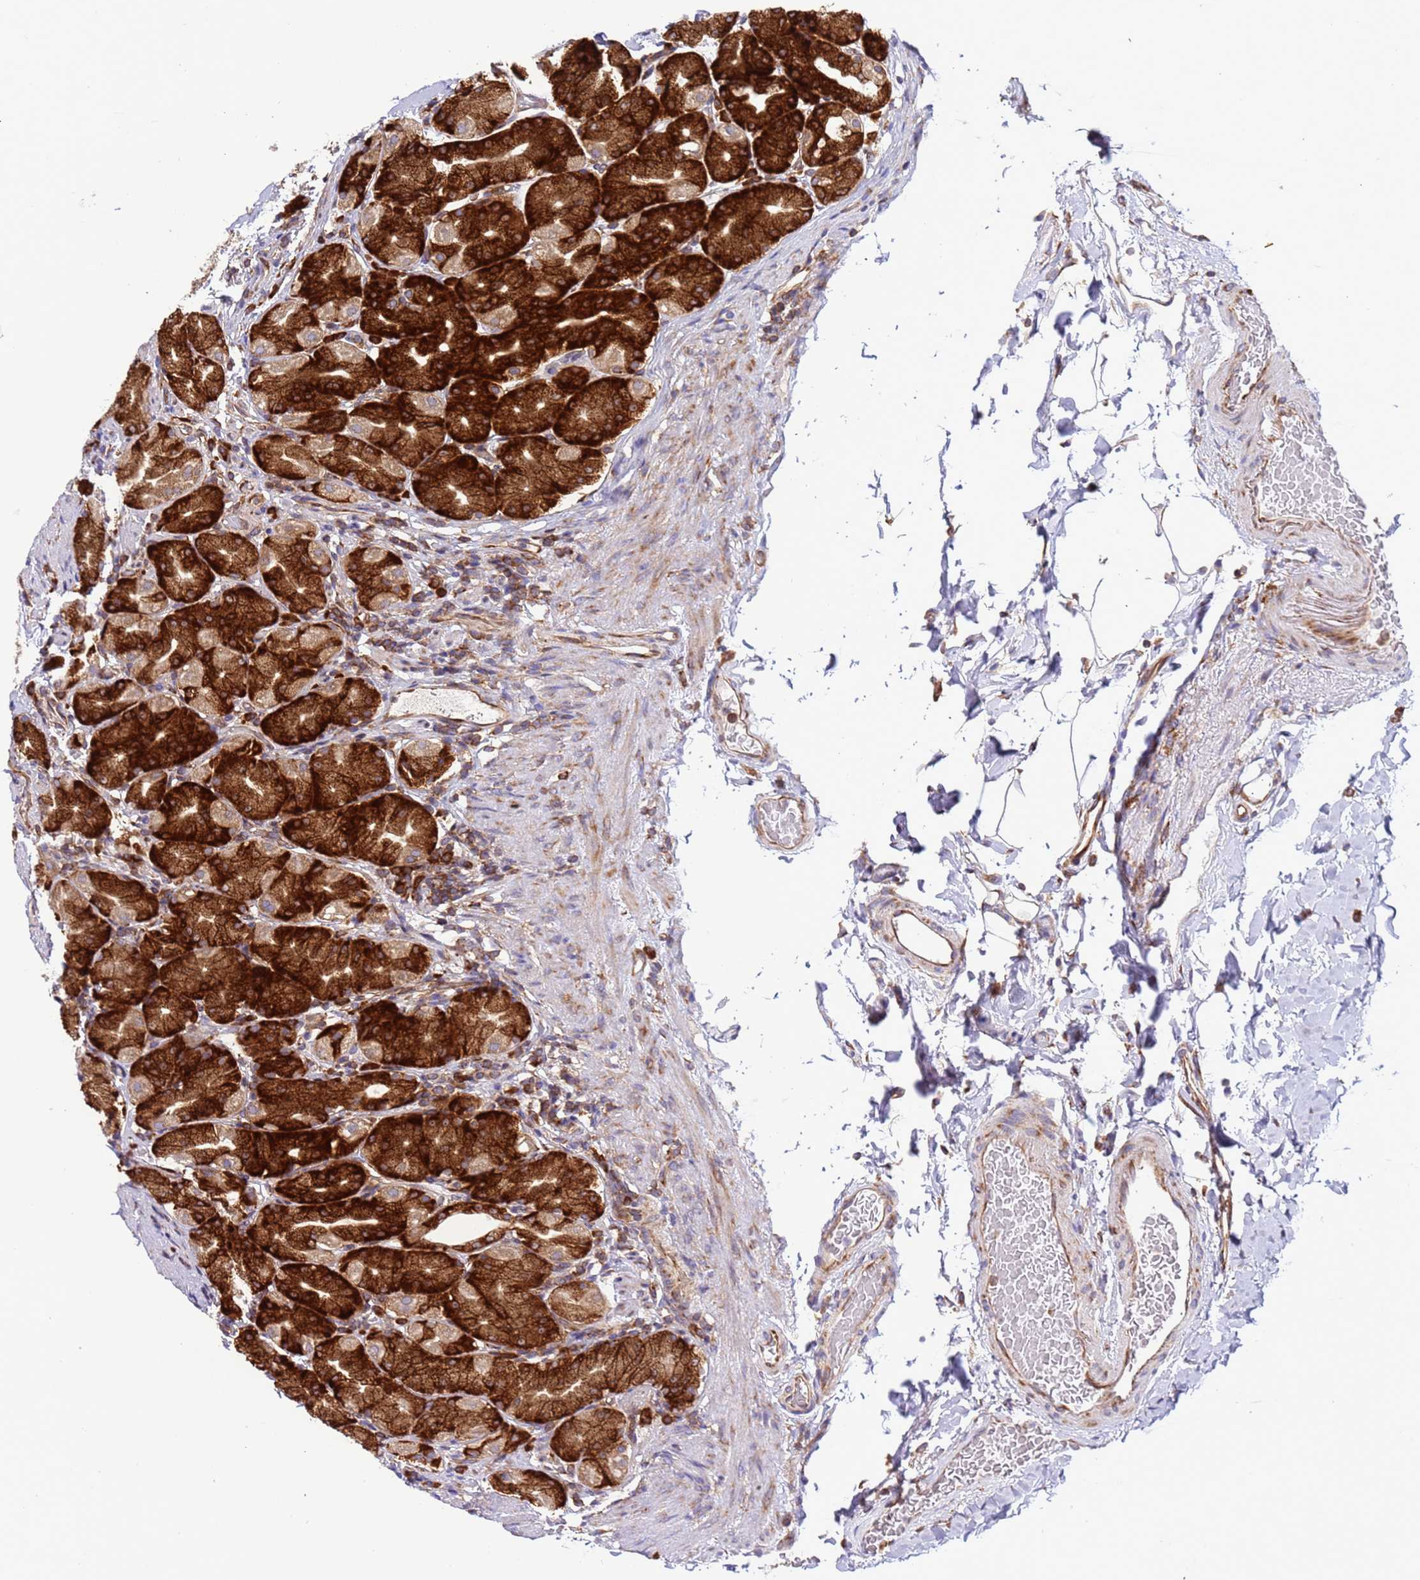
{"staining": {"intensity": "strong", "quantity": ">75%", "location": "cytoplasmic/membranous"}, "tissue": "stomach", "cell_type": "Glandular cells", "image_type": "normal", "snomed": [{"axis": "morphology", "description": "Normal tissue, NOS"}, {"axis": "topography", "description": "Stomach, upper"}], "caption": "Glandular cells display high levels of strong cytoplasmic/membranous positivity in about >75% of cells in unremarkable human stomach. (brown staining indicates protein expression, while blue staining denotes nuclei).", "gene": "RPL36", "patient": {"sex": "male", "age": 68}}